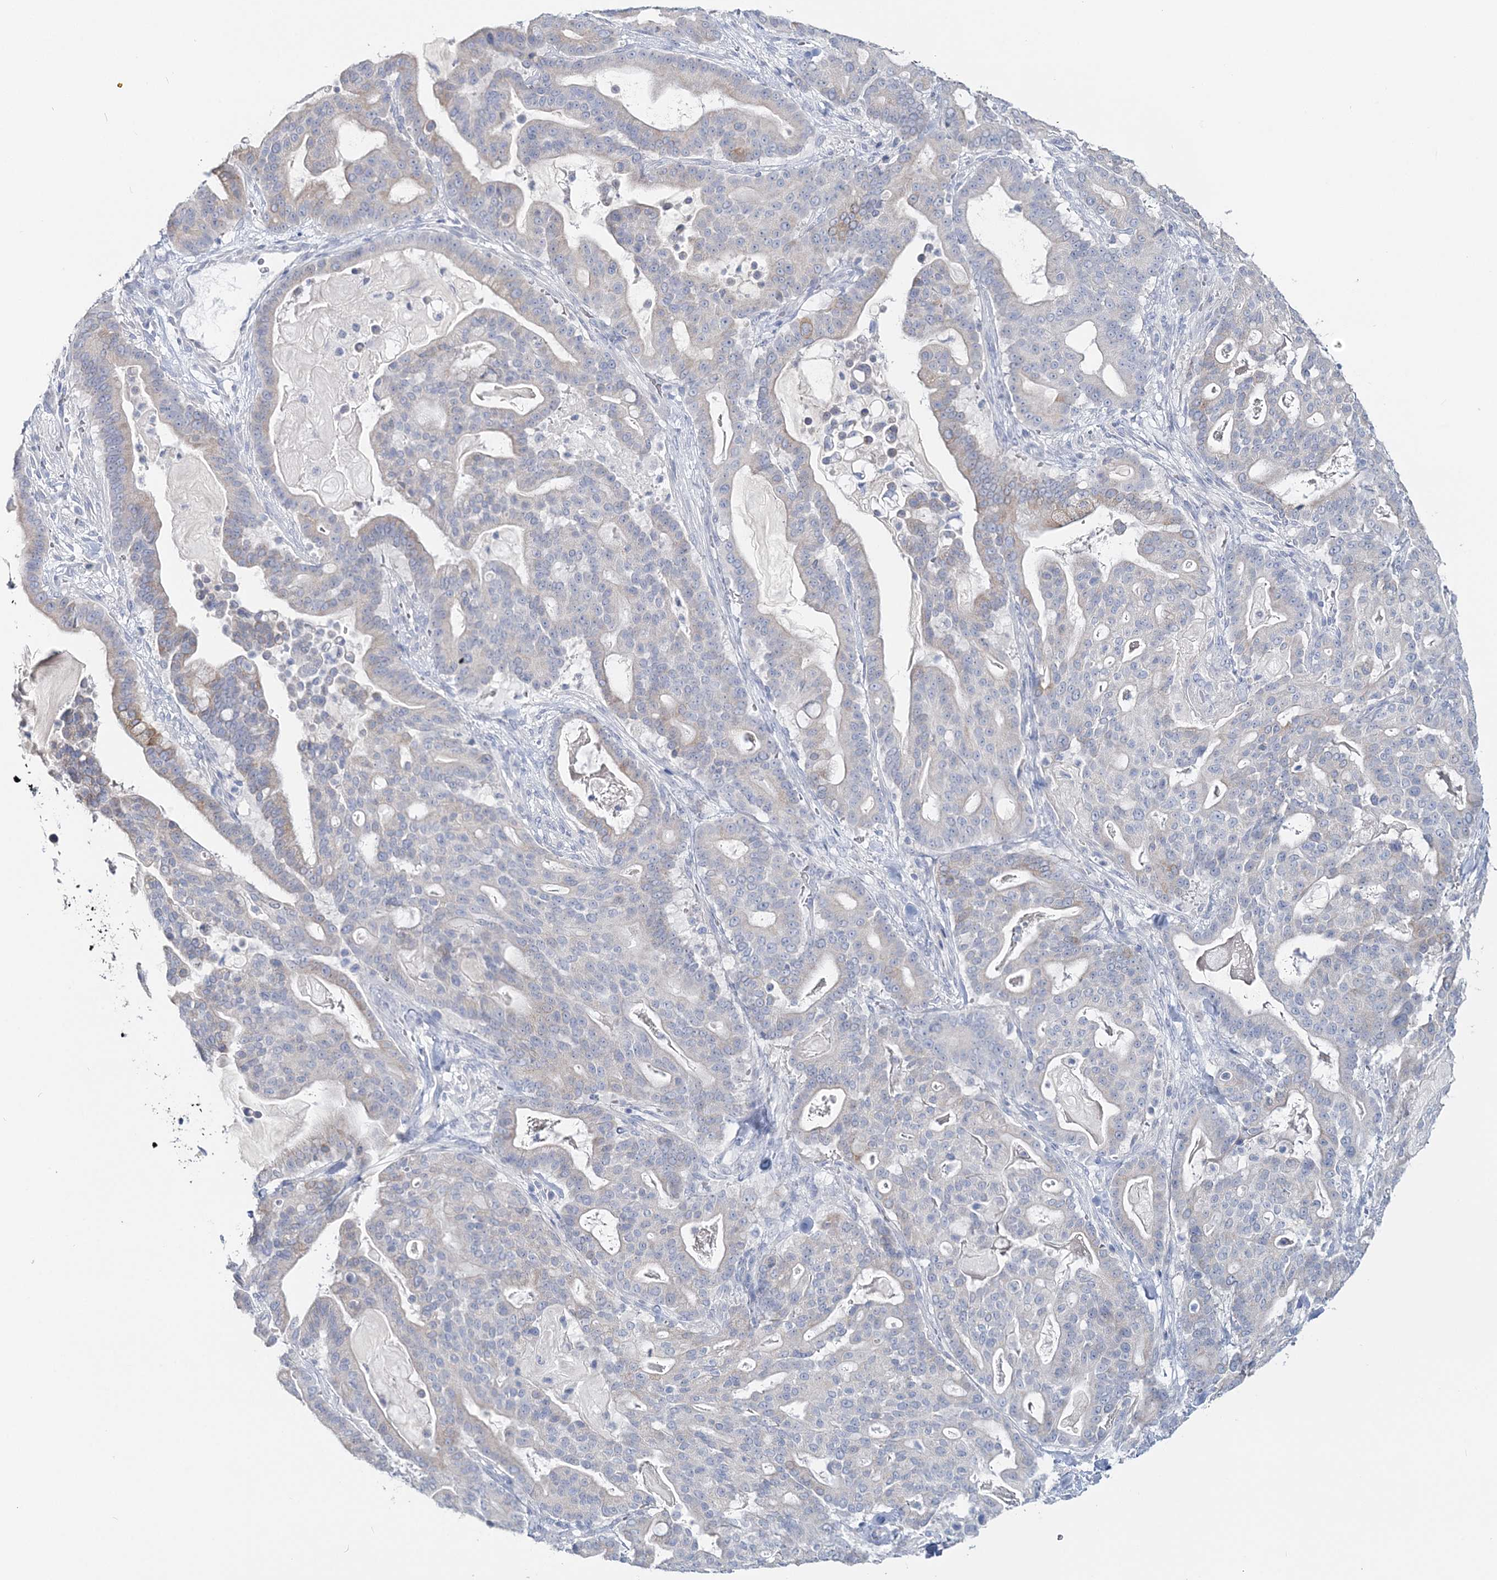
{"staining": {"intensity": "negative", "quantity": "none", "location": "none"}, "tissue": "pancreatic cancer", "cell_type": "Tumor cells", "image_type": "cancer", "snomed": [{"axis": "morphology", "description": "Adenocarcinoma, NOS"}, {"axis": "topography", "description": "Pancreas"}], "caption": "Tumor cells are negative for brown protein staining in pancreatic adenocarcinoma. Nuclei are stained in blue.", "gene": "CYP3A4", "patient": {"sex": "male", "age": 63}}